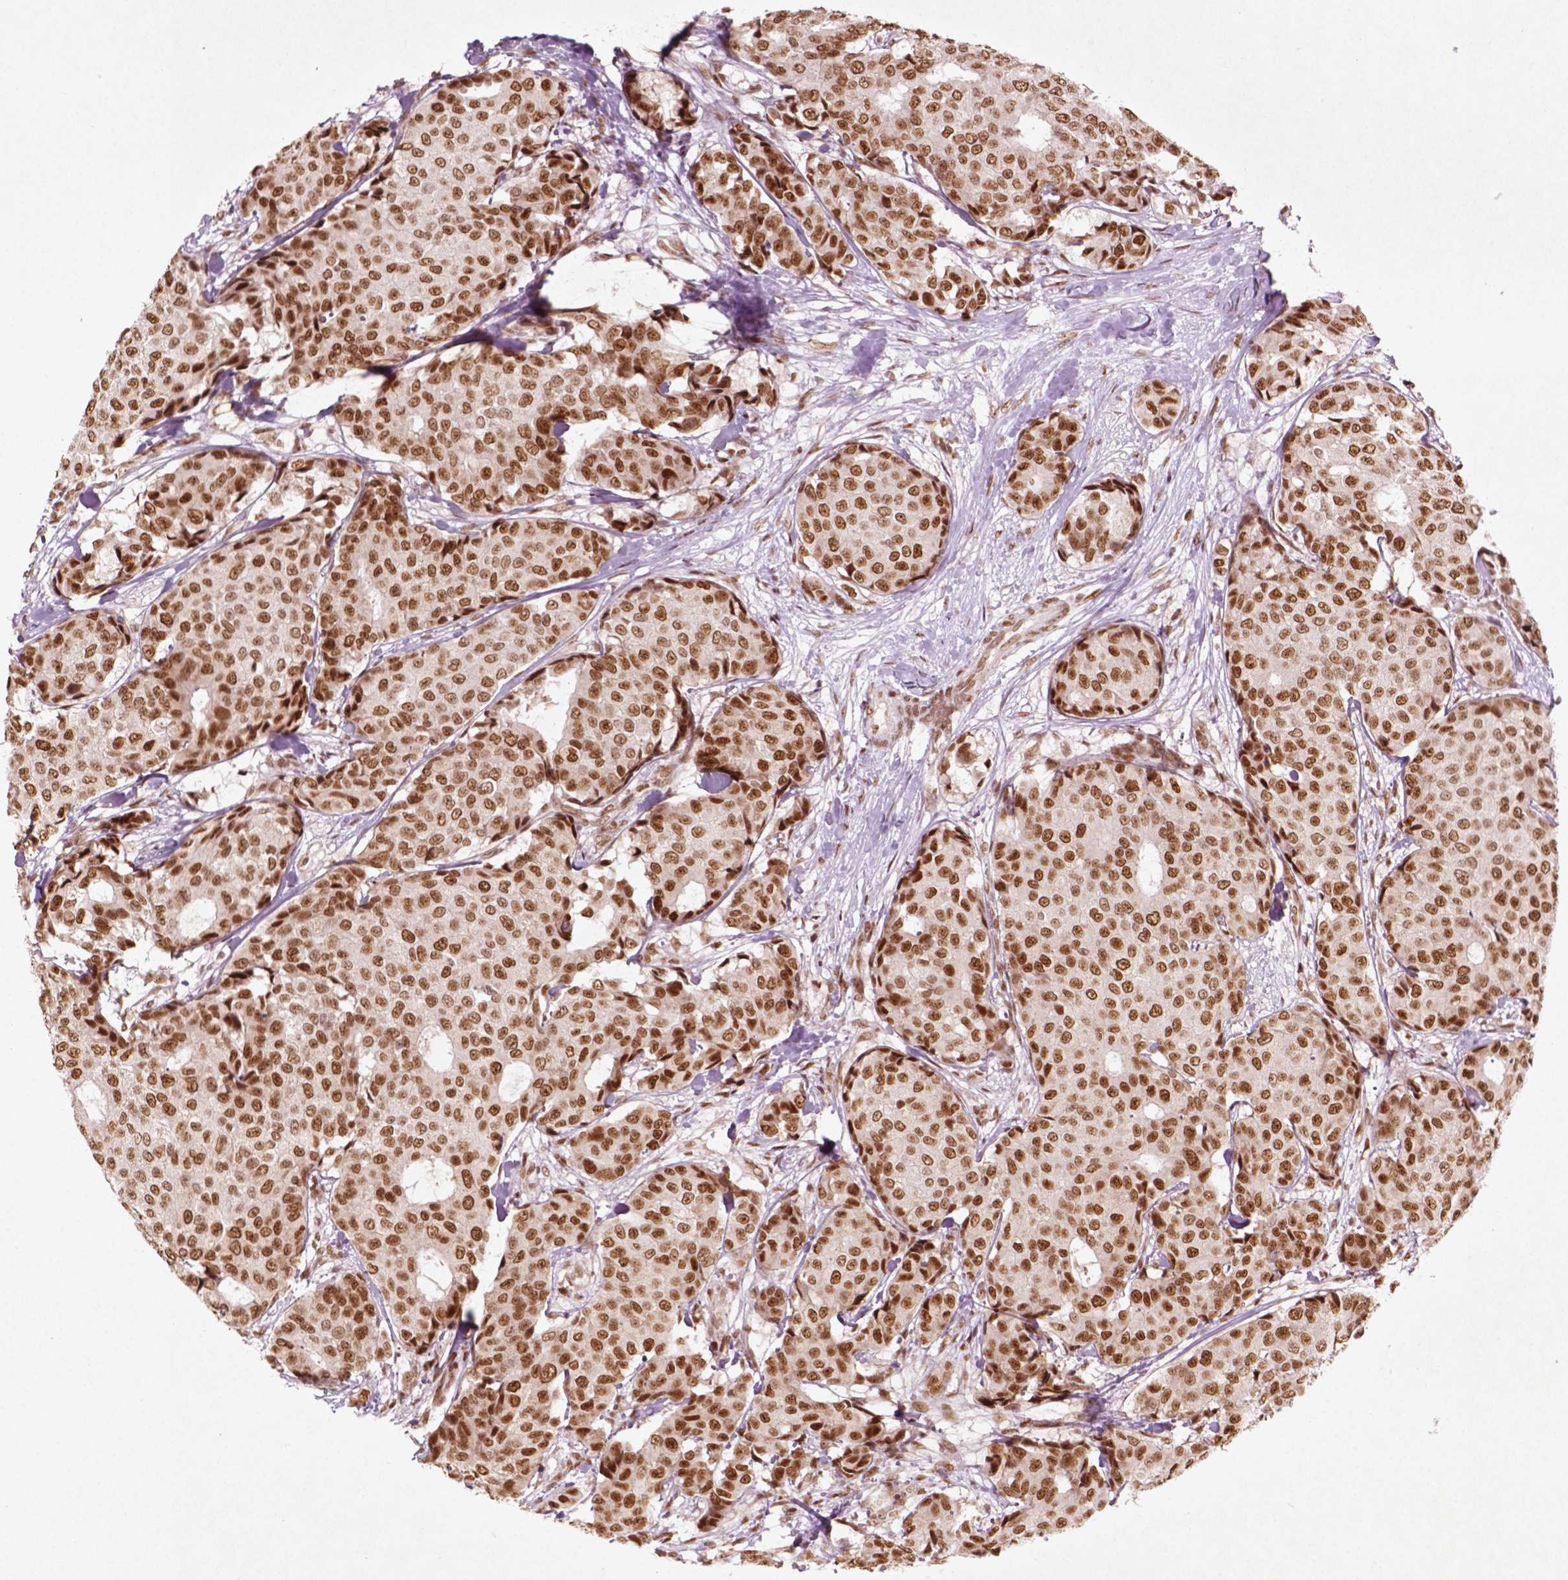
{"staining": {"intensity": "moderate", "quantity": ">75%", "location": "nuclear"}, "tissue": "breast cancer", "cell_type": "Tumor cells", "image_type": "cancer", "snomed": [{"axis": "morphology", "description": "Duct carcinoma"}, {"axis": "topography", "description": "Breast"}], "caption": "DAB (3,3'-diaminobenzidine) immunohistochemical staining of human breast cancer exhibits moderate nuclear protein expression in approximately >75% of tumor cells. The staining was performed using DAB, with brown indicating positive protein expression. Nuclei are stained blue with hematoxylin.", "gene": "HMG20B", "patient": {"sex": "female", "age": 75}}